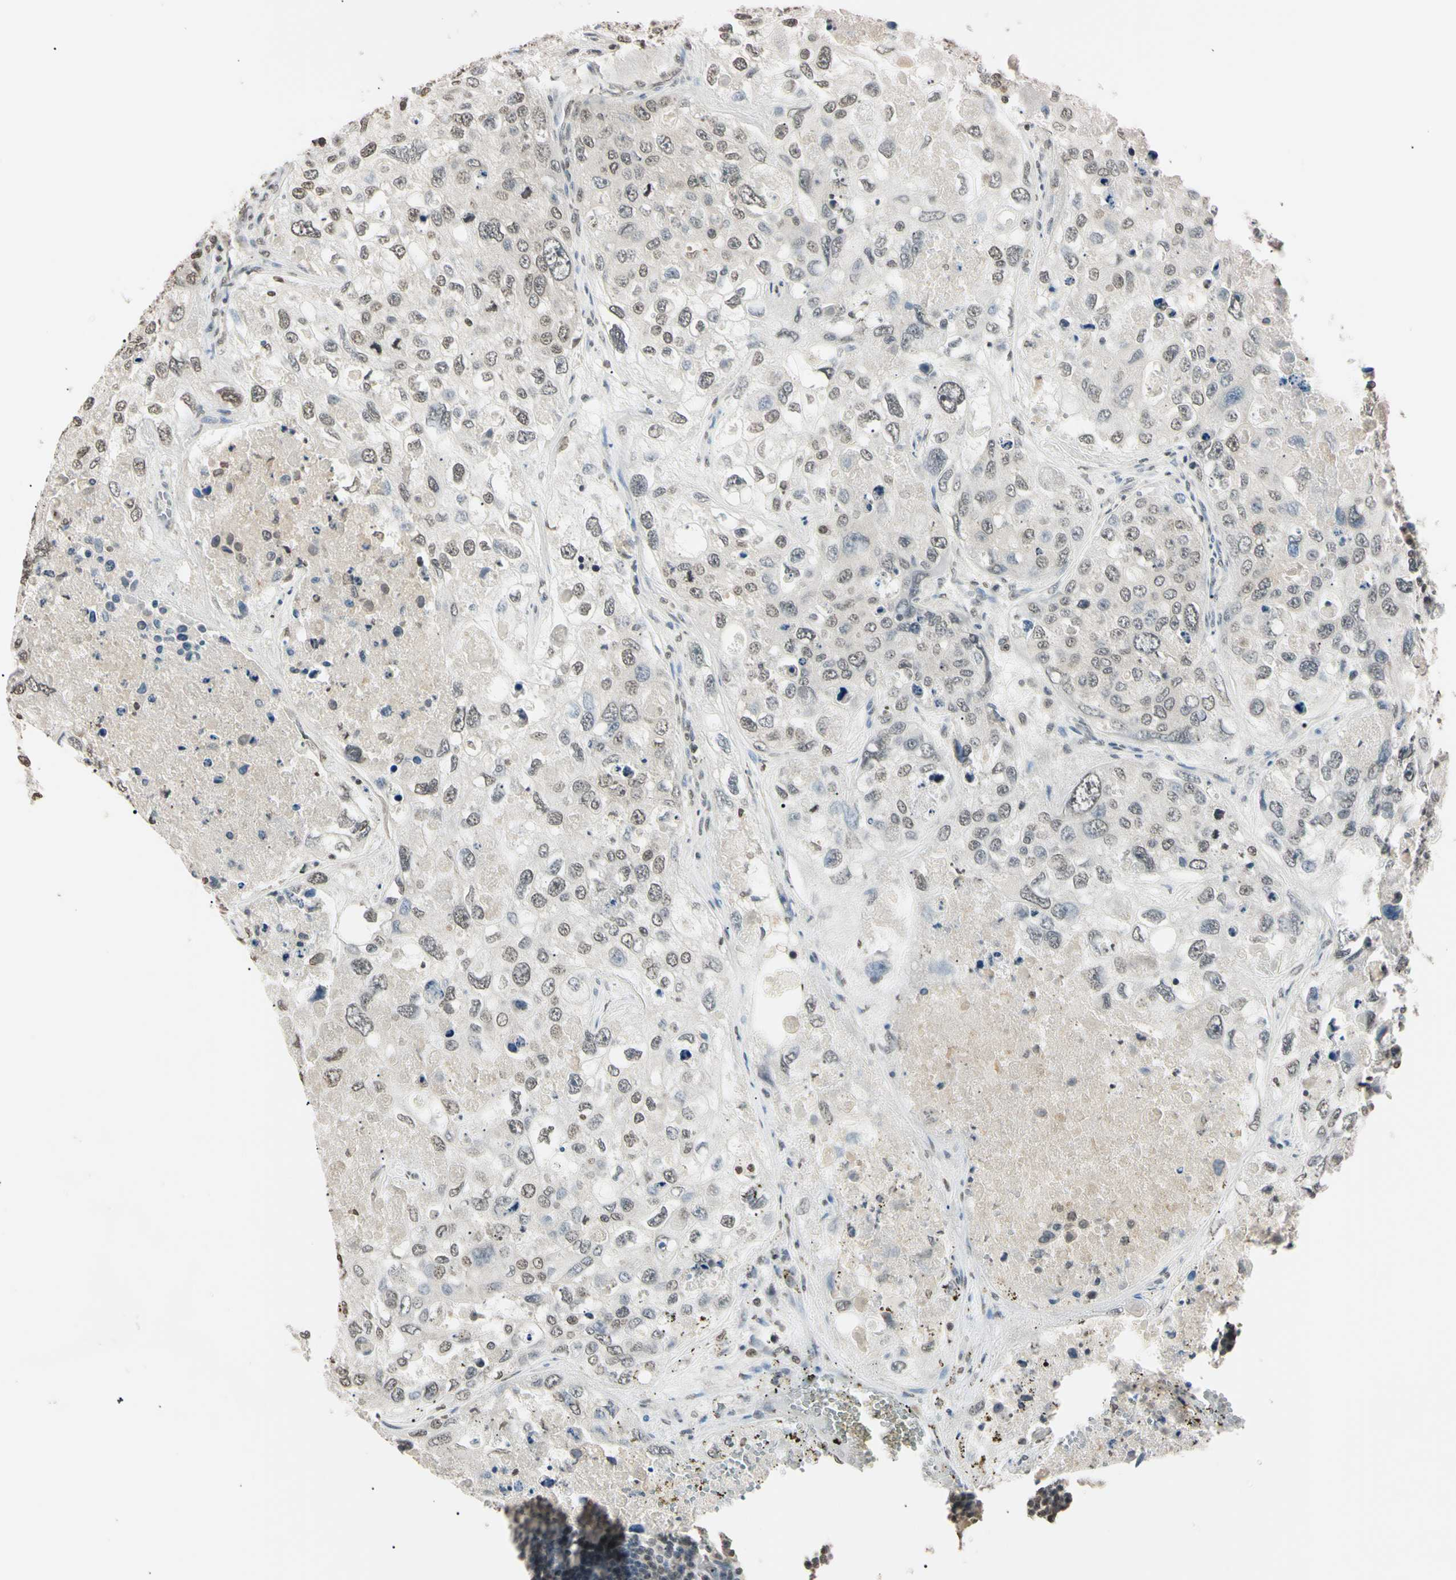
{"staining": {"intensity": "weak", "quantity": "25%-75%", "location": "nuclear"}, "tissue": "urothelial cancer", "cell_type": "Tumor cells", "image_type": "cancer", "snomed": [{"axis": "morphology", "description": "Urothelial carcinoma, High grade"}, {"axis": "topography", "description": "Lymph node"}, {"axis": "topography", "description": "Urinary bladder"}], "caption": "Urothelial carcinoma (high-grade) stained for a protein shows weak nuclear positivity in tumor cells.", "gene": "CDC45", "patient": {"sex": "male", "age": 51}}